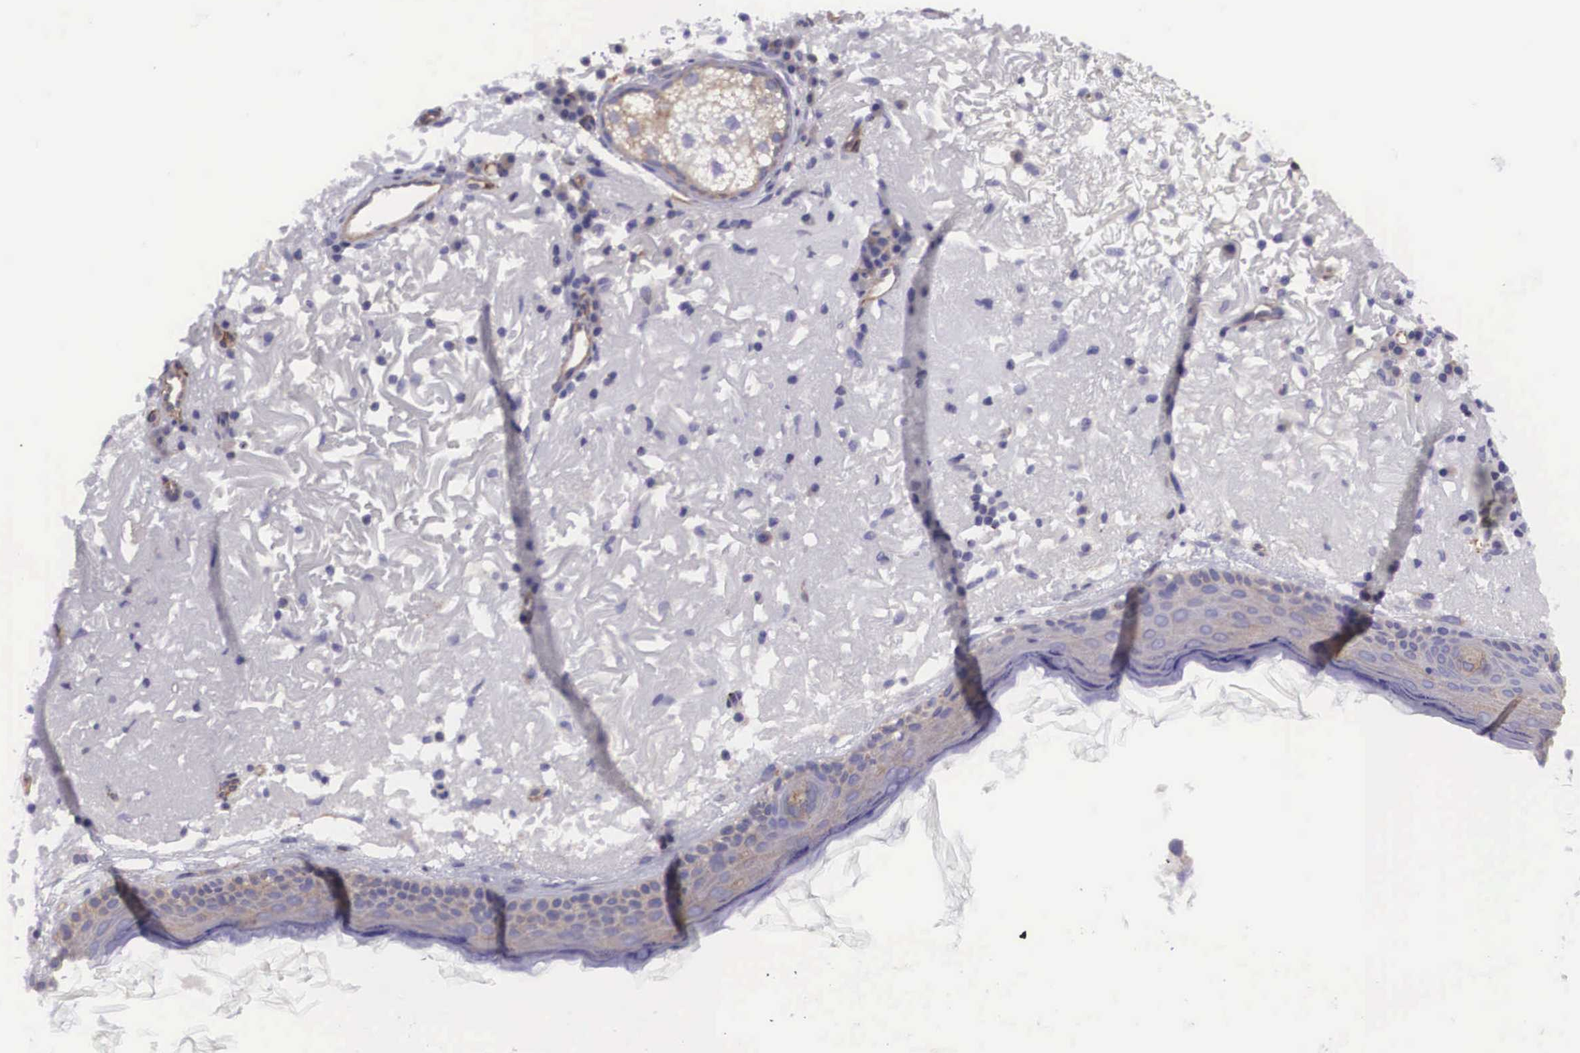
{"staining": {"intensity": "negative", "quantity": "none", "location": "none"}, "tissue": "skin", "cell_type": "Fibroblasts", "image_type": "normal", "snomed": [{"axis": "morphology", "description": "Normal tissue, NOS"}, {"axis": "topography", "description": "Skin"}], "caption": "Immunohistochemistry (IHC) of unremarkable skin displays no positivity in fibroblasts.", "gene": "BCAR1", "patient": {"sex": "female", "age": 90}}